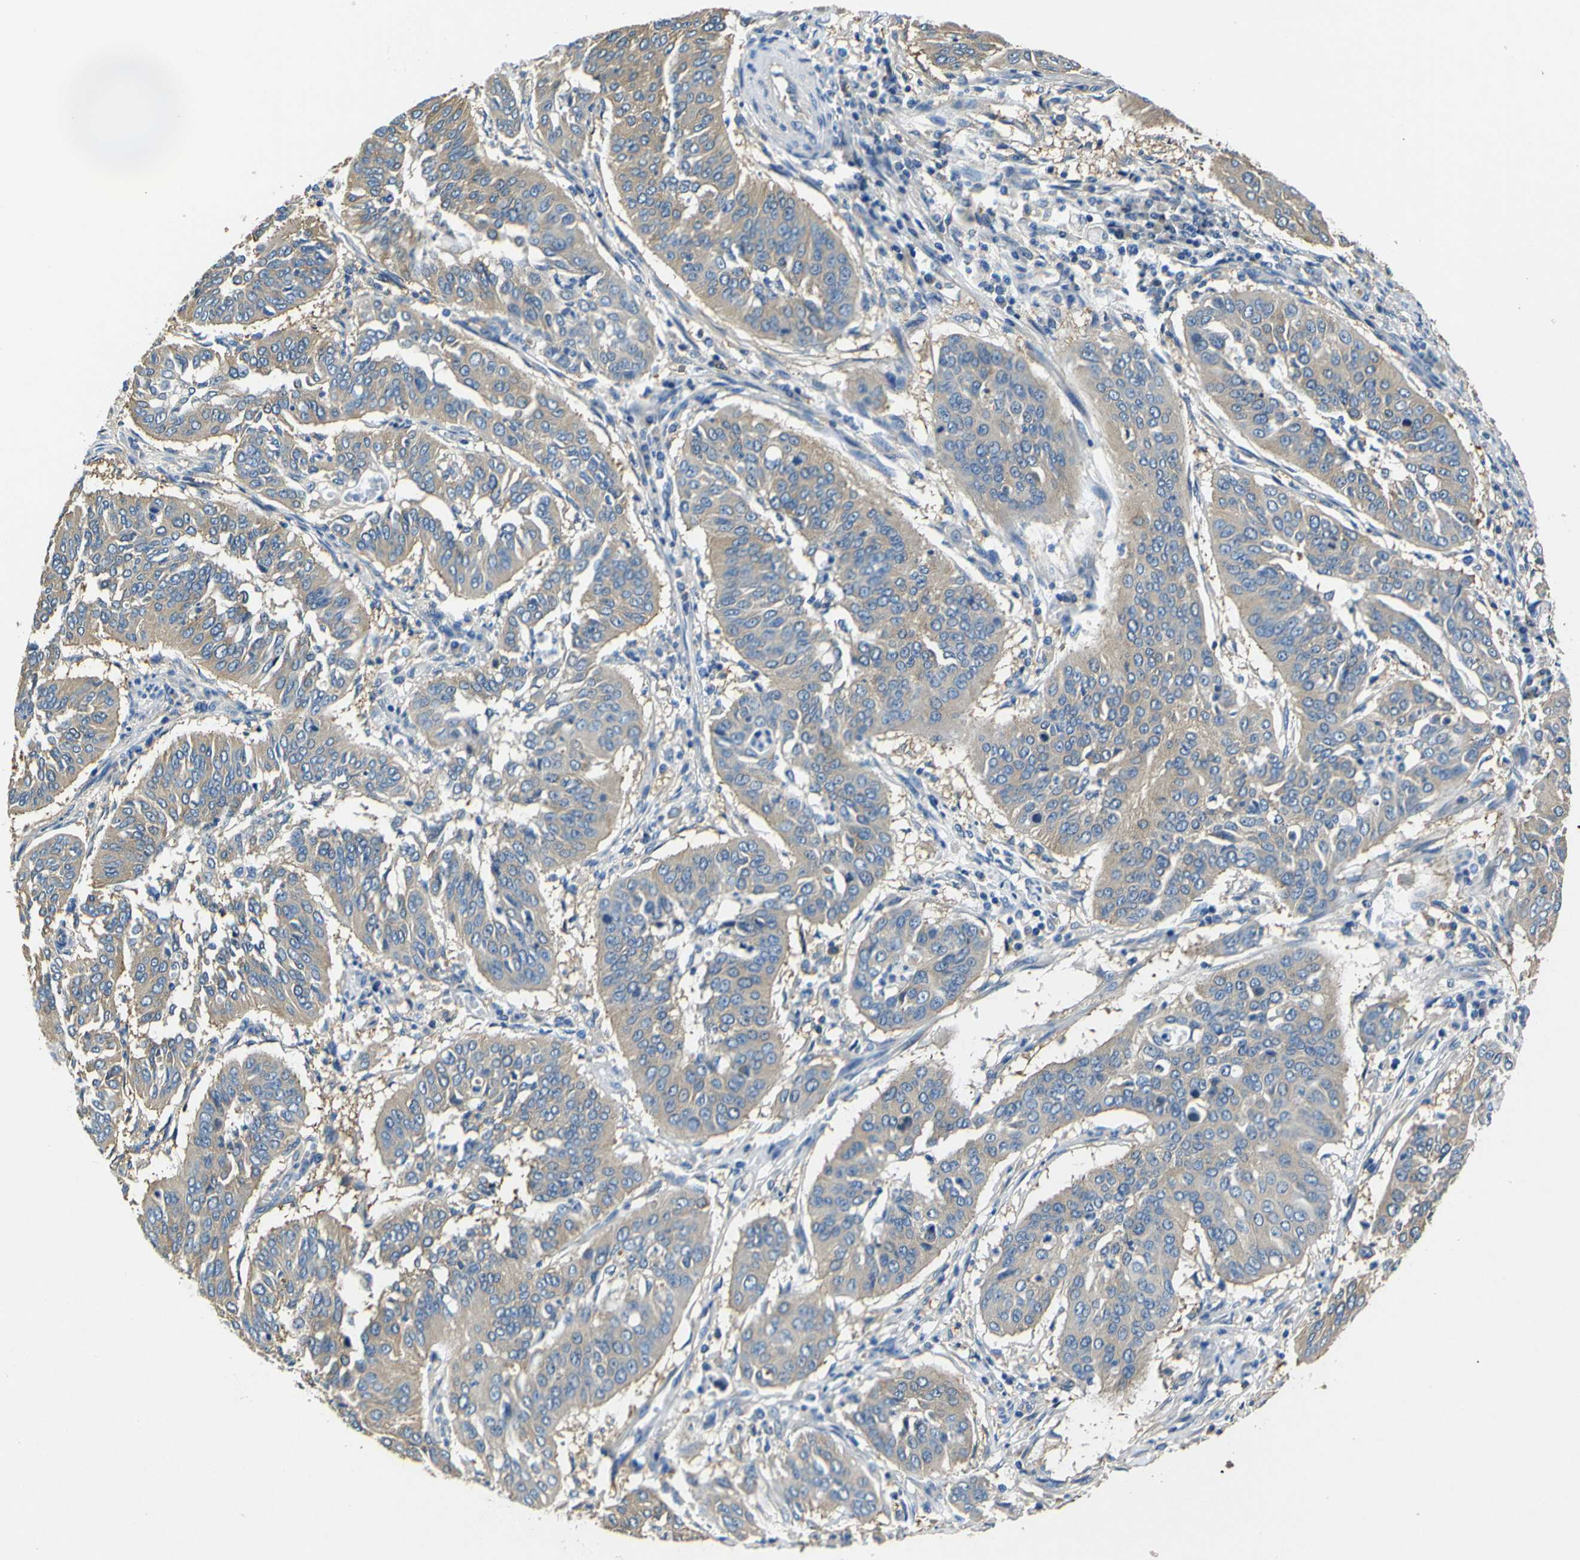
{"staining": {"intensity": "weak", "quantity": ">75%", "location": "cytoplasmic/membranous"}, "tissue": "cervical cancer", "cell_type": "Tumor cells", "image_type": "cancer", "snomed": [{"axis": "morphology", "description": "Normal tissue, NOS"}, {"axis": "morphology", "description": "Squamous cell carcinoma, NOS"}, {"axis": "topography", "description": "Cervix"}], "caption": "This micrograph exhibits immunohistochemistry staining of human cervical squamous cell carcinoma, with low weak cytoplasmic/membranous staining in approximately >75% of tumor cells.", "gene": "TUBB", "patient": {"sex": "female", "age": 39}}